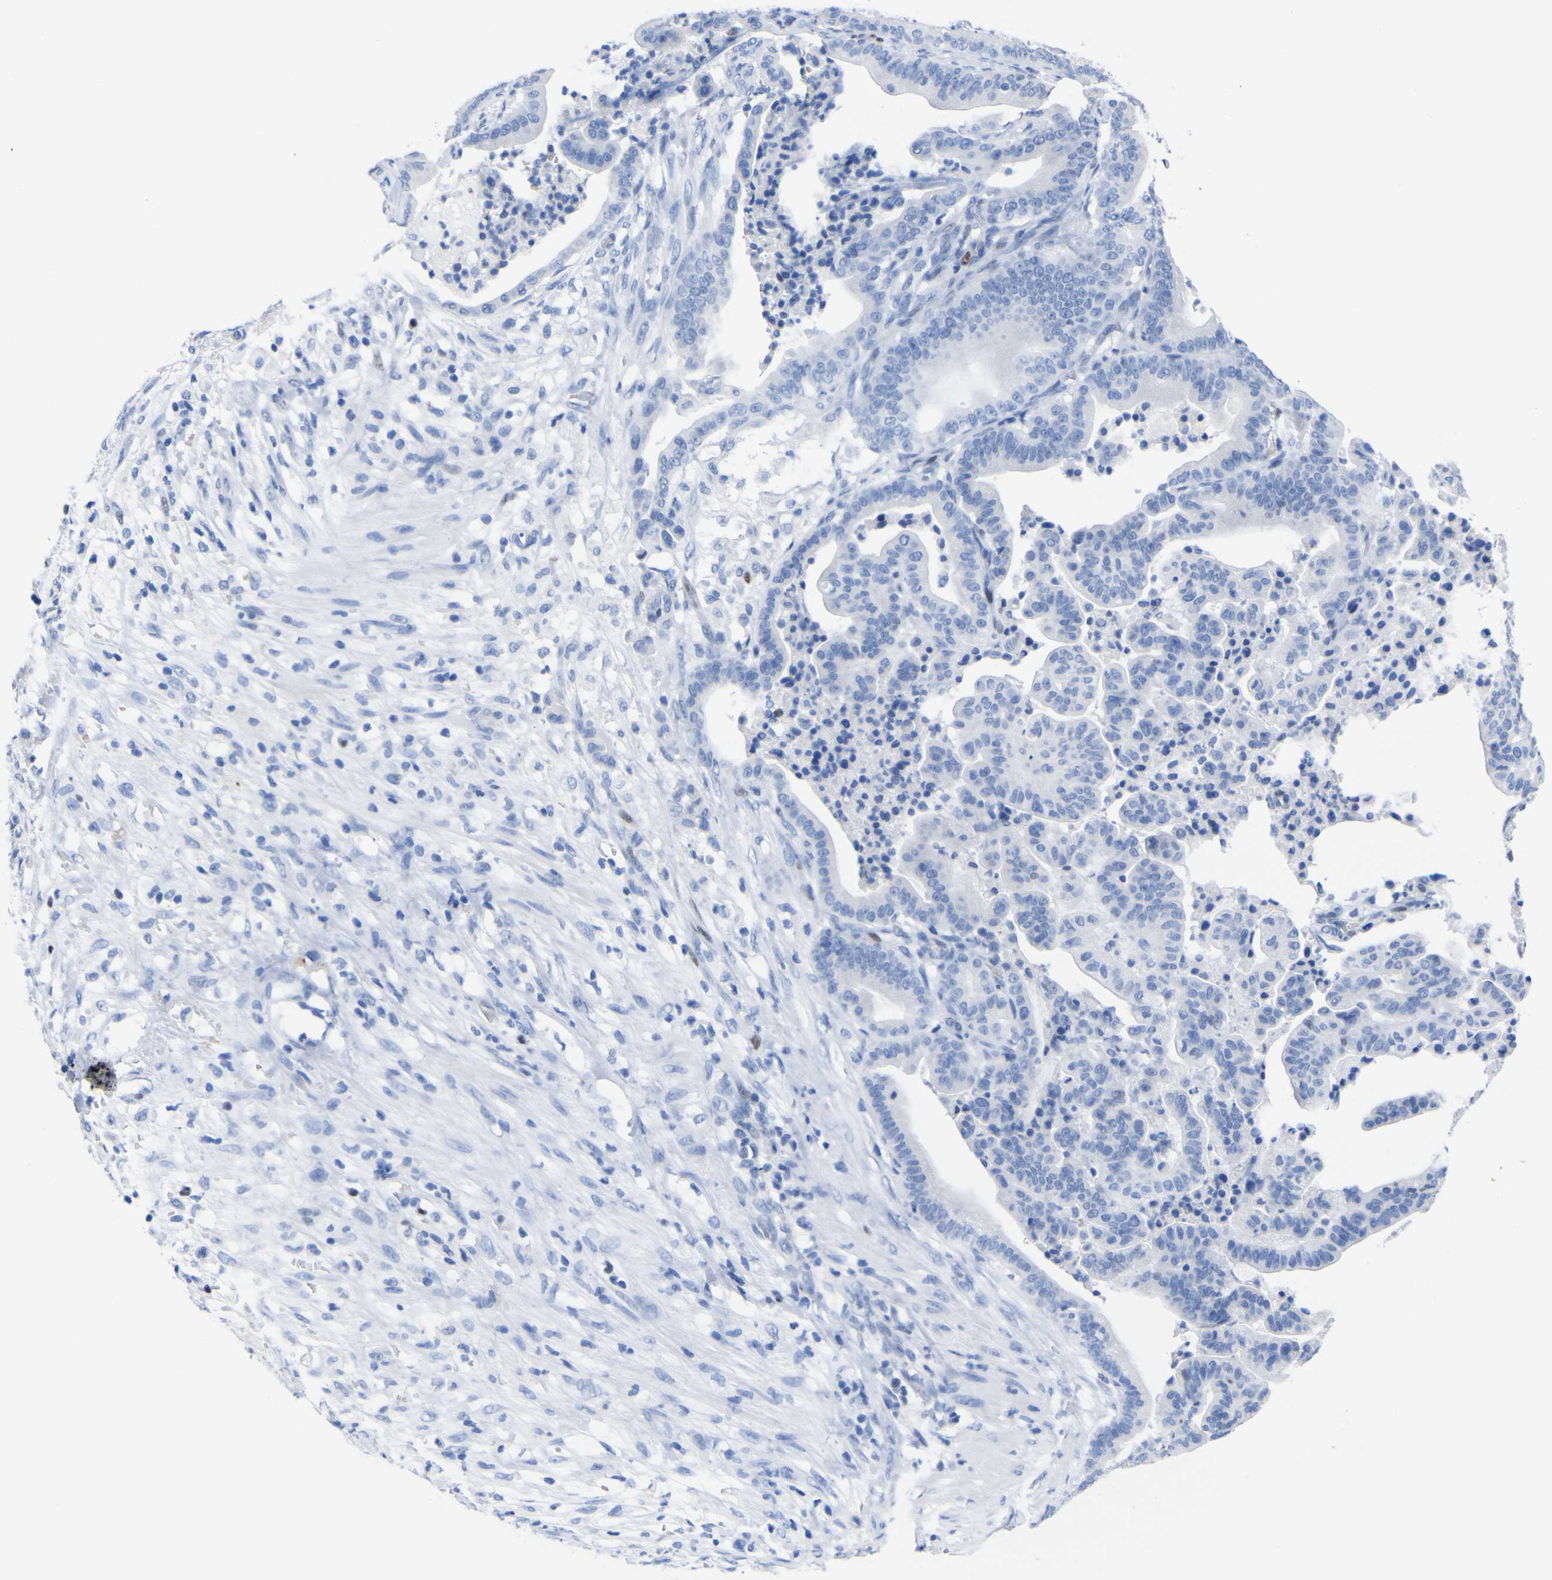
{"staining": {"intensity": "negative", "quantity": "none", "location": "none"}, "tissue": "pancreatic cancer", "cell_type": "Tumor cells", "image_type": "cancer", "snomed": [{"axis": "morphology", "description": "Adenocarcinoma, NOS"}, {"axis": "topography", "description": "Pancreas"}], "caption": "Tumor cells show no significant staining in pancreatic cancer.", "gene": "DACH1", "patient": {"sex": "male", "age": 63}}